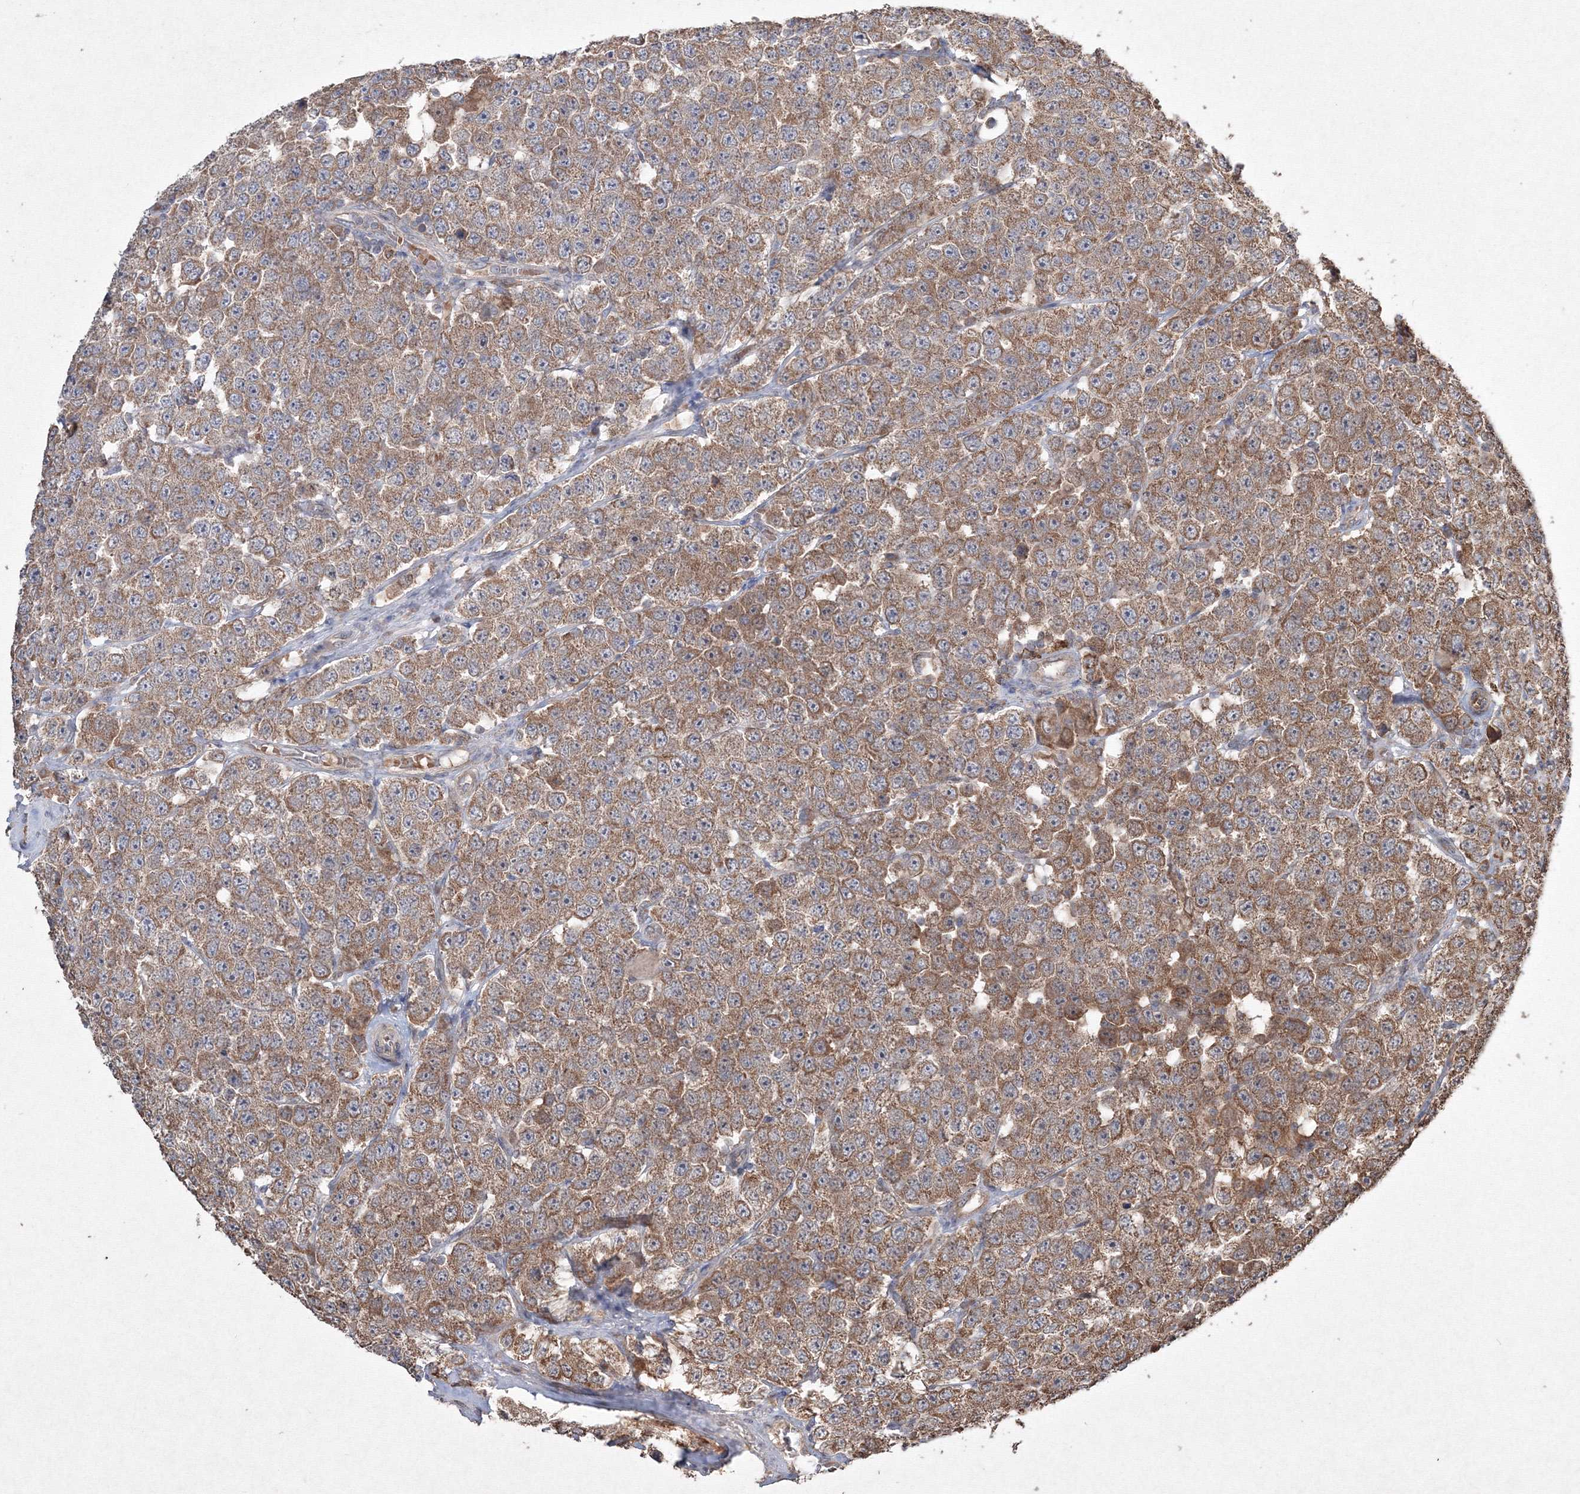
{"staining": {"intensity": "moderate", "quantity": ">75%", "location": "cytoplasmic/membranous"}, "tissue": "testis cancer", "cell_type": "Tumor cells", "image_type": "cancer", "snomed": [{"axis": "morphology", "description": "Seminoma, NOS"}, {"axis": "topography", "description": "Testis"}], "caption": "Immunohistochemistry (IHC) of testis seminoma reveals medium levels of moderate cytoplasmic/membranous staining in approximately >75% of tumor cells. Nuclei are stained in blue.", "gene": "GRSF1", "patient": {"sex": "male", "age": 28}}